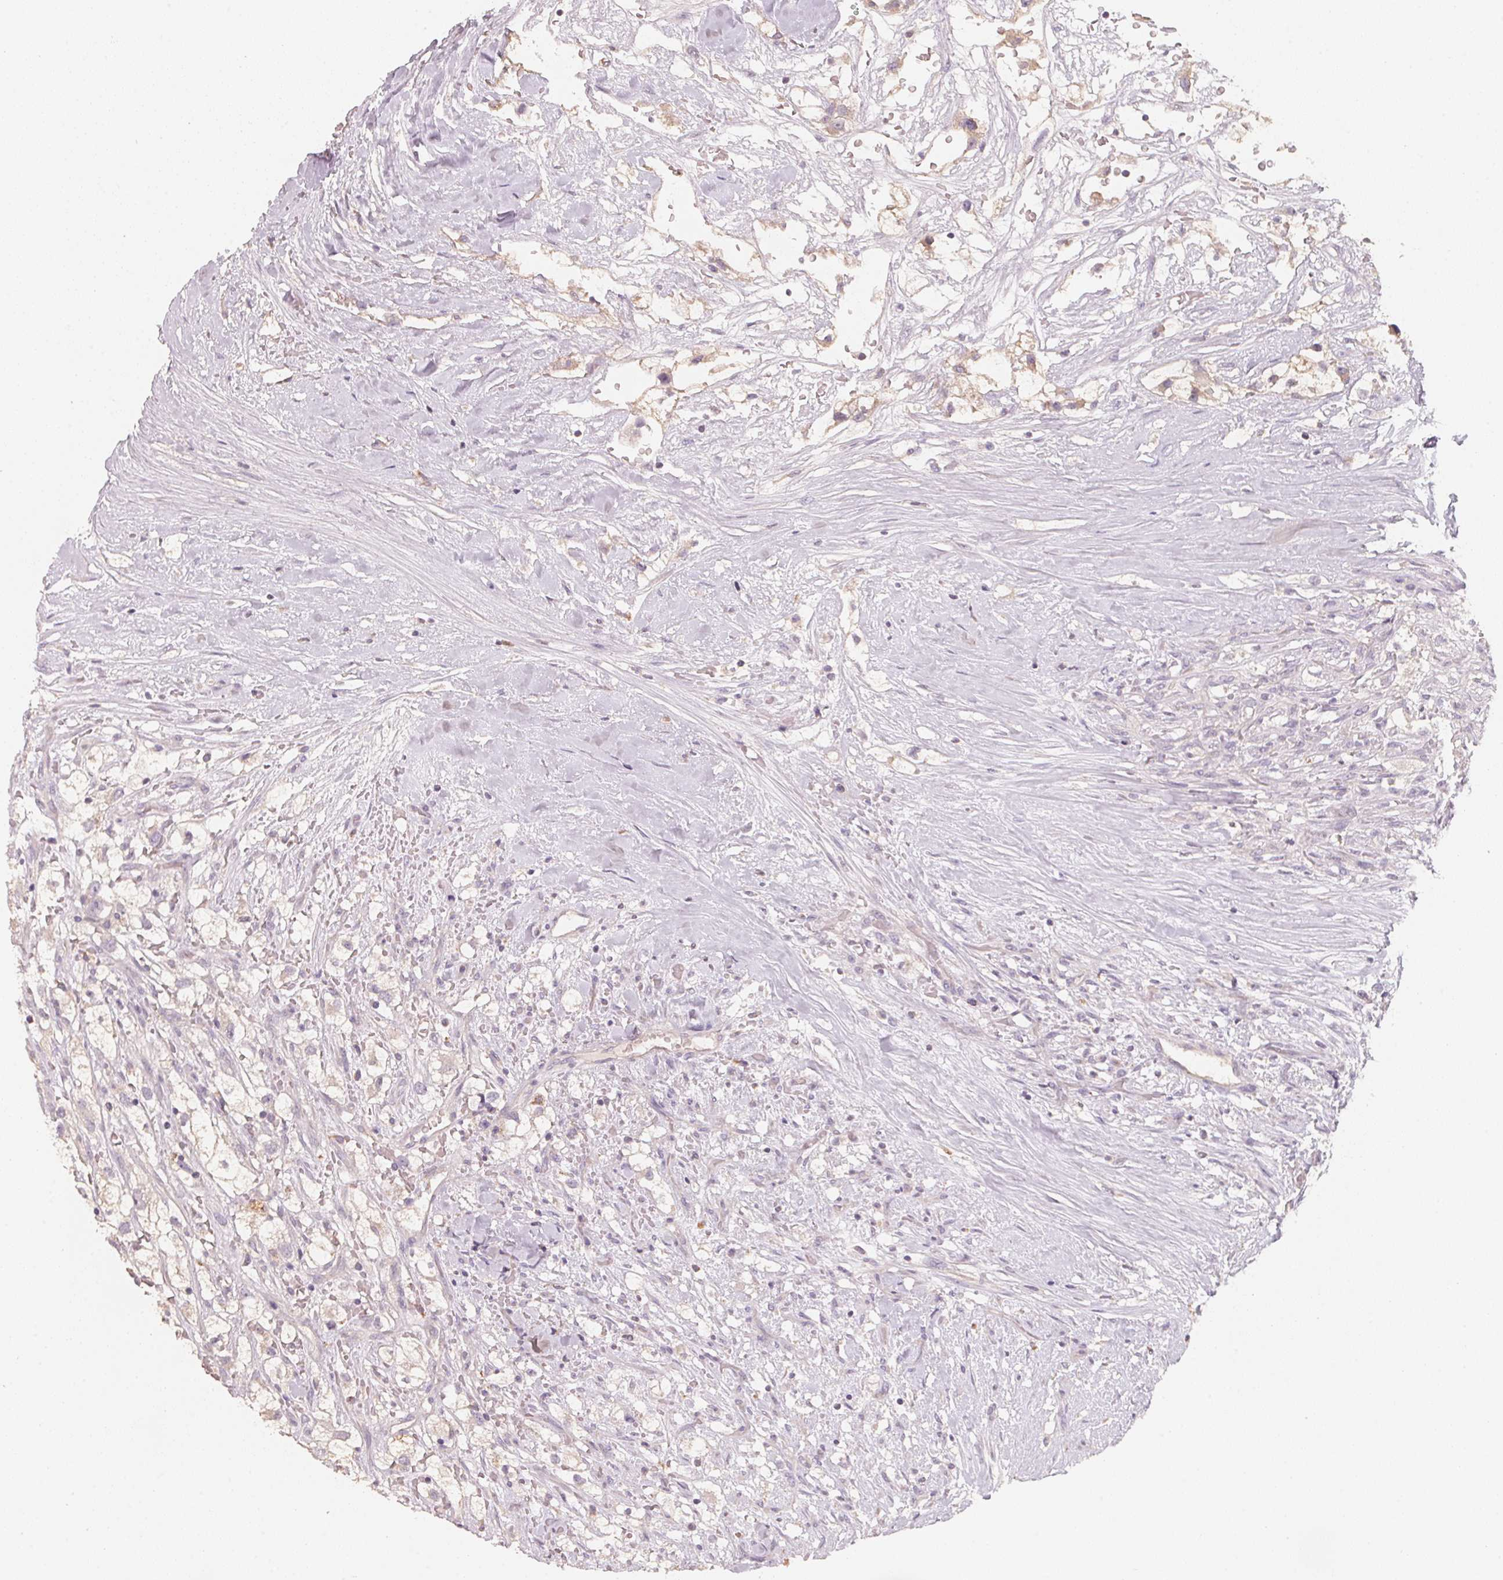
{"staining": {"intensity": "negative", "quantity": "none", "location": "none"}, "tissue": "renal cancer", "cell_type": "Tumor cells", "image_type": "cancer", "snomed": [{"axis": "morphology", "description": "Adenocarcinoma, NOS"}, {"axis": "topography", "description": "Kidney"}], "caption": "IHC micrograph of neoplastic tissue: renal adenocarcinoma stained with DAB (3,3'-diaminobenzidine) shows no significant protein positivity in tumor cells. Brightfield microscopy of immunohistochemistry (IHC) stained with DAB (brown) and hematoxylin (blue), captured at high magnification.", "gene": "TREH", "patient": {"sex": "male", "age": 59}}